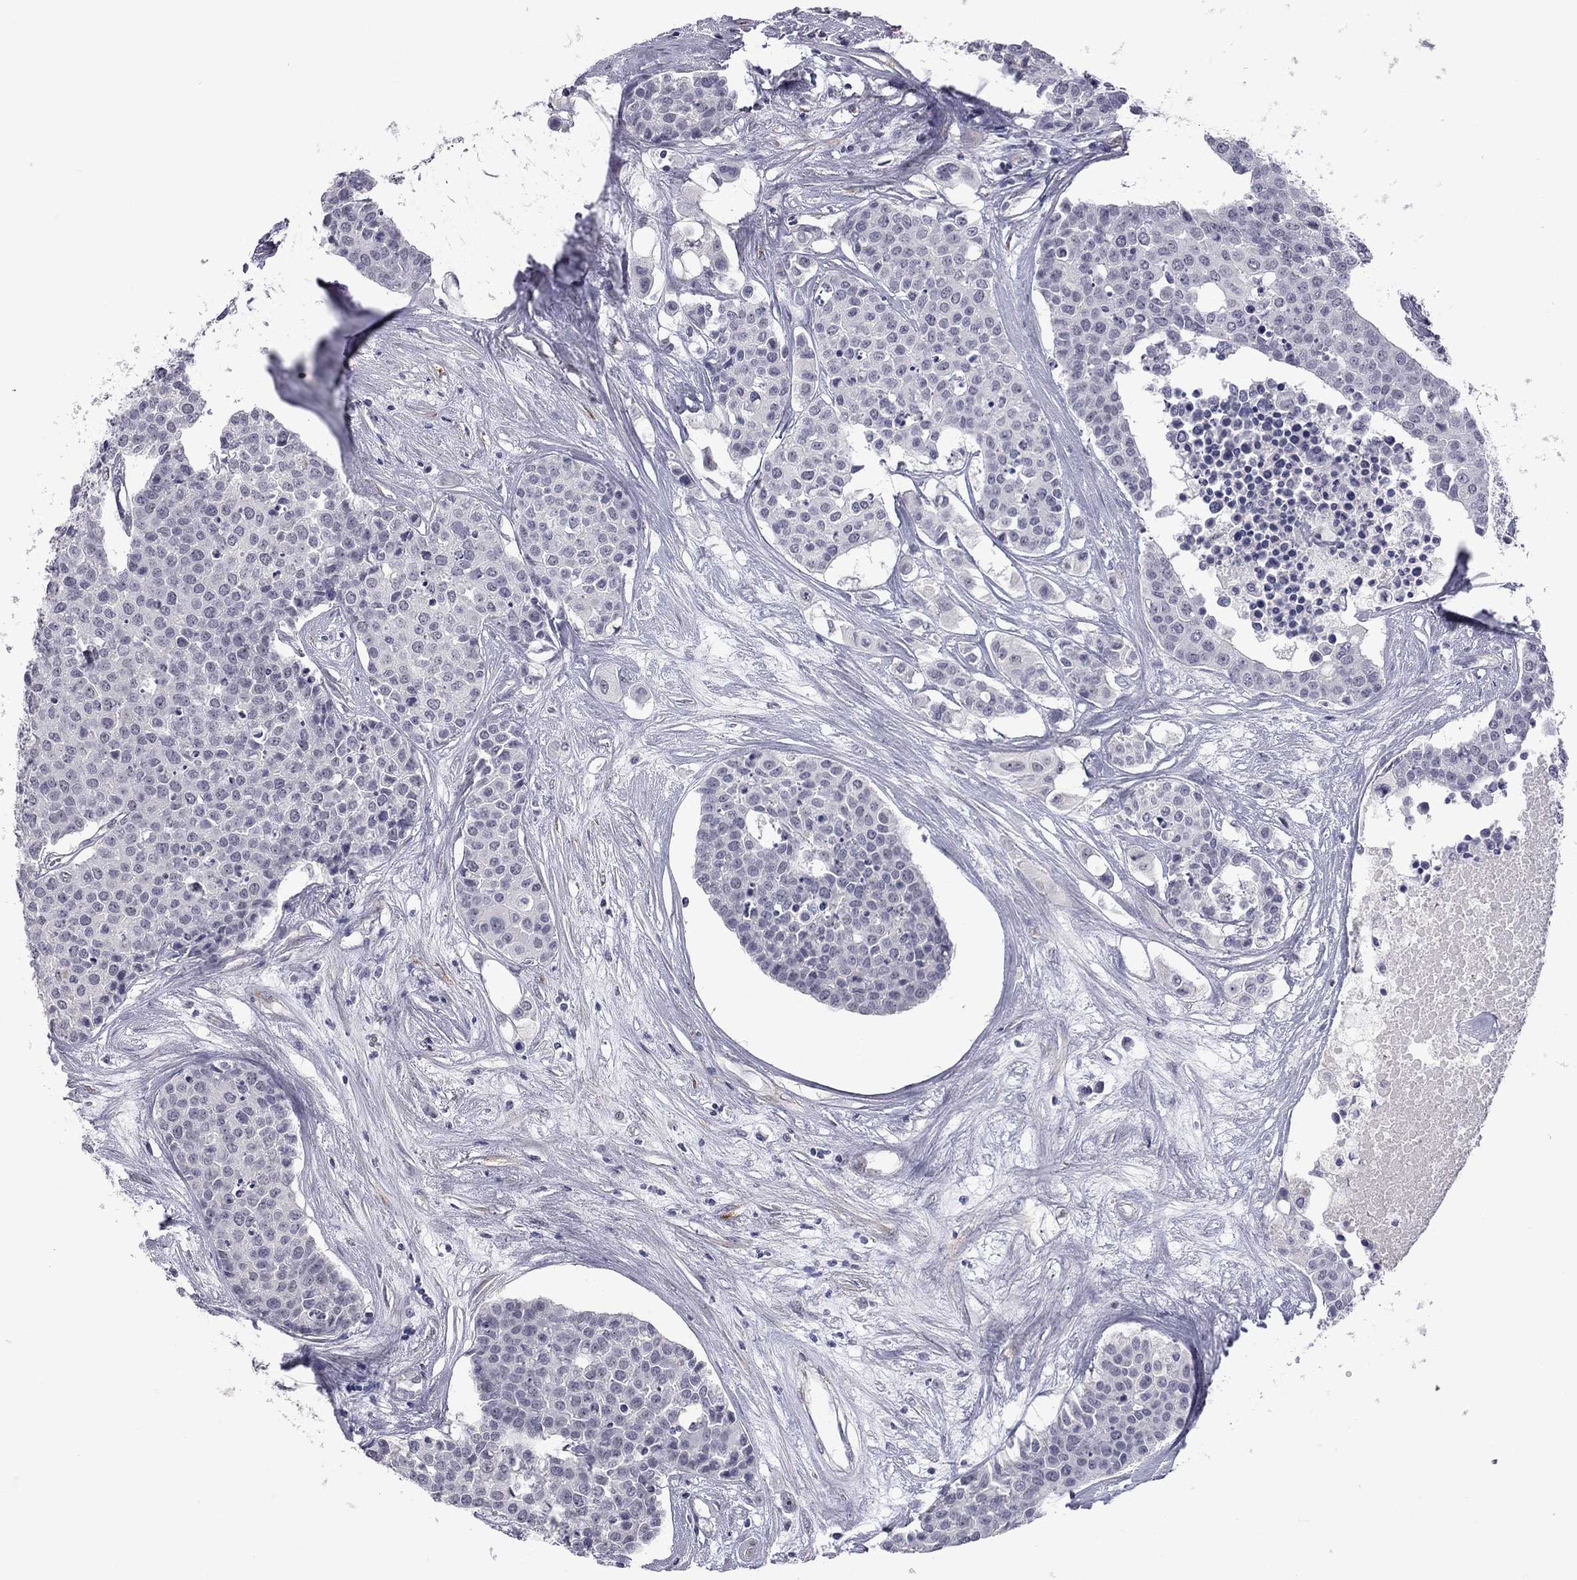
{"staining": {"intensity": "negative", "quantity": "none", "location": "none"}, "tissue": "carcinoid", "cell_type": "Tumor cells", "image_type": "cancer", "snomed": [{"axis": "morphology", "description": "Carcinoid, malignant, NOS"}, {"axis": "topography", "description": "Colon"}], "caption": "Immunohistochemistry of carcinoid displays no positivity in tumor cells.", "gene": "GSG1L", "patient": {"sex": "male", "age": 81}}